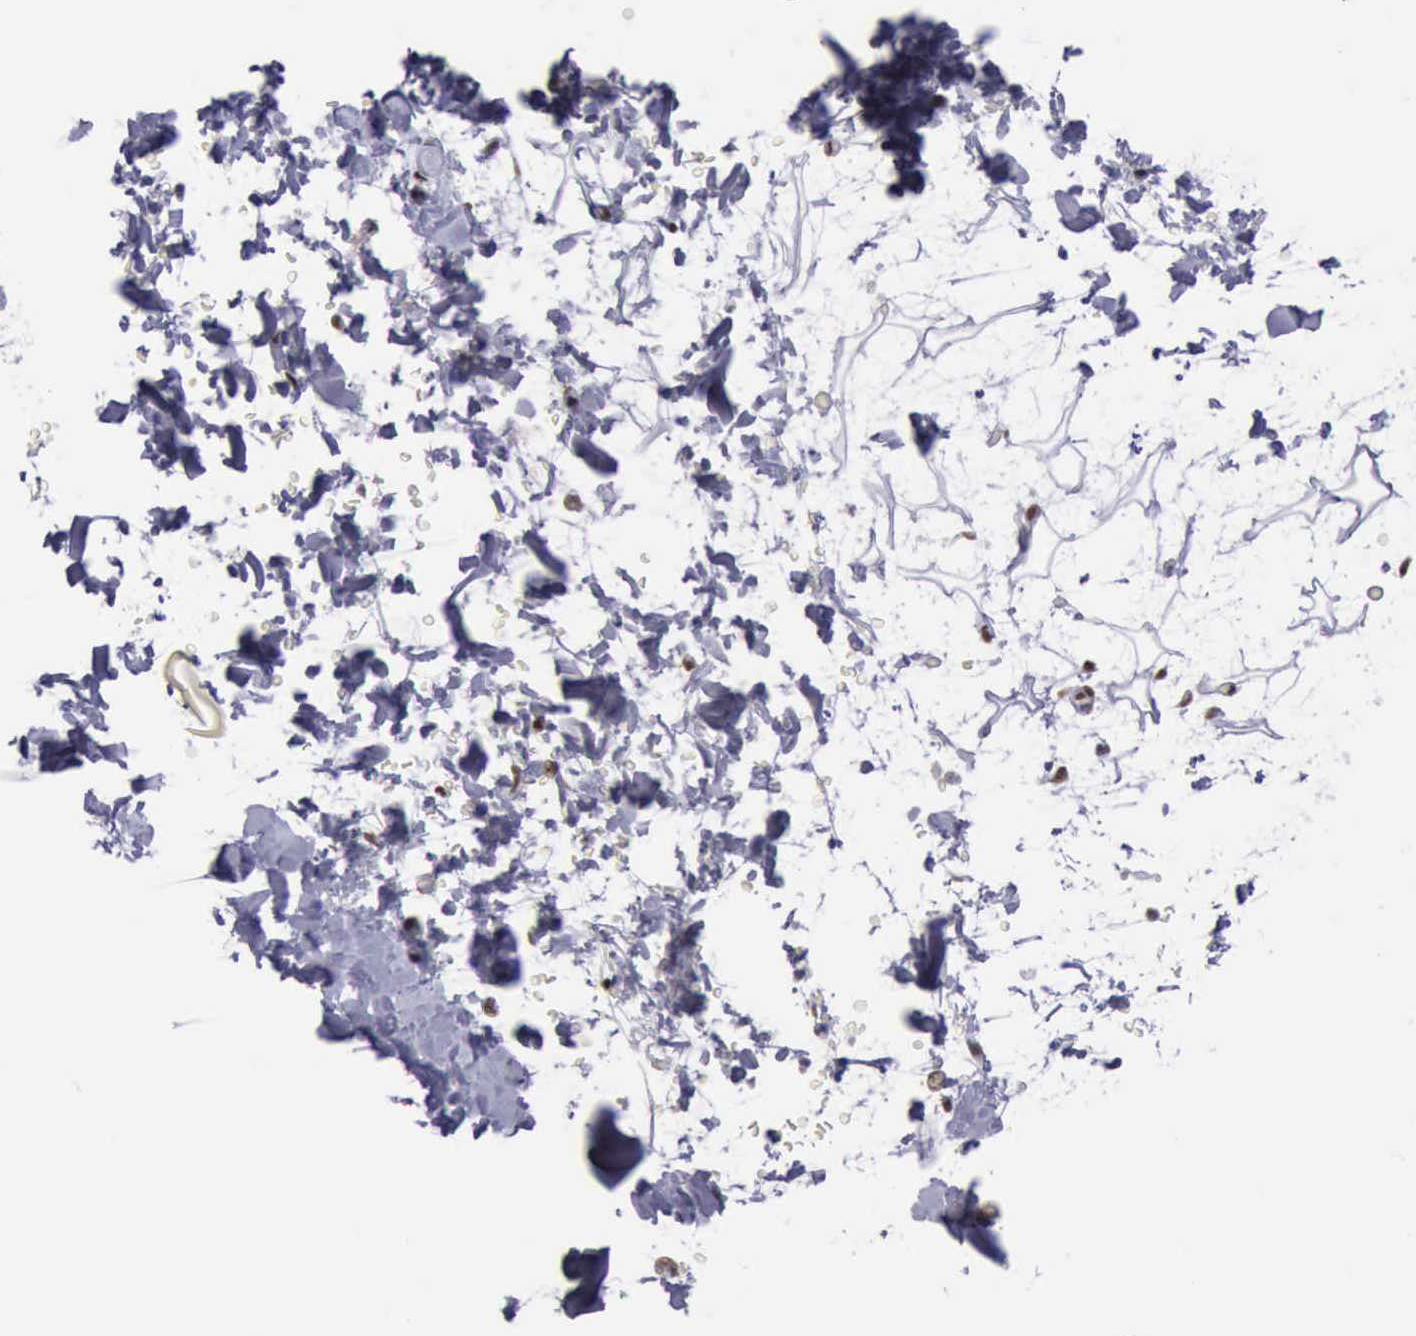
{"staining": {"intensity": "weak", "quantity": ">75%", "location": "nuclear"}, "tissue": "adipose tissue", "cell_type": "Adipocytes", "image_type": "normal", "snomed": [{"axis": "morphology", "description": "Normal tissue, NOS"}, {"axis": "topography", "description": "Soft tissue"}], "caption": "About >75% of adipocytes in unremarkable human adipose tissue demonstrate weak nuclear protein positivity as visualized by brown immunohistochemical staining.", "gene": "YY1", "patient": {"sex": "male", "age": 72}}